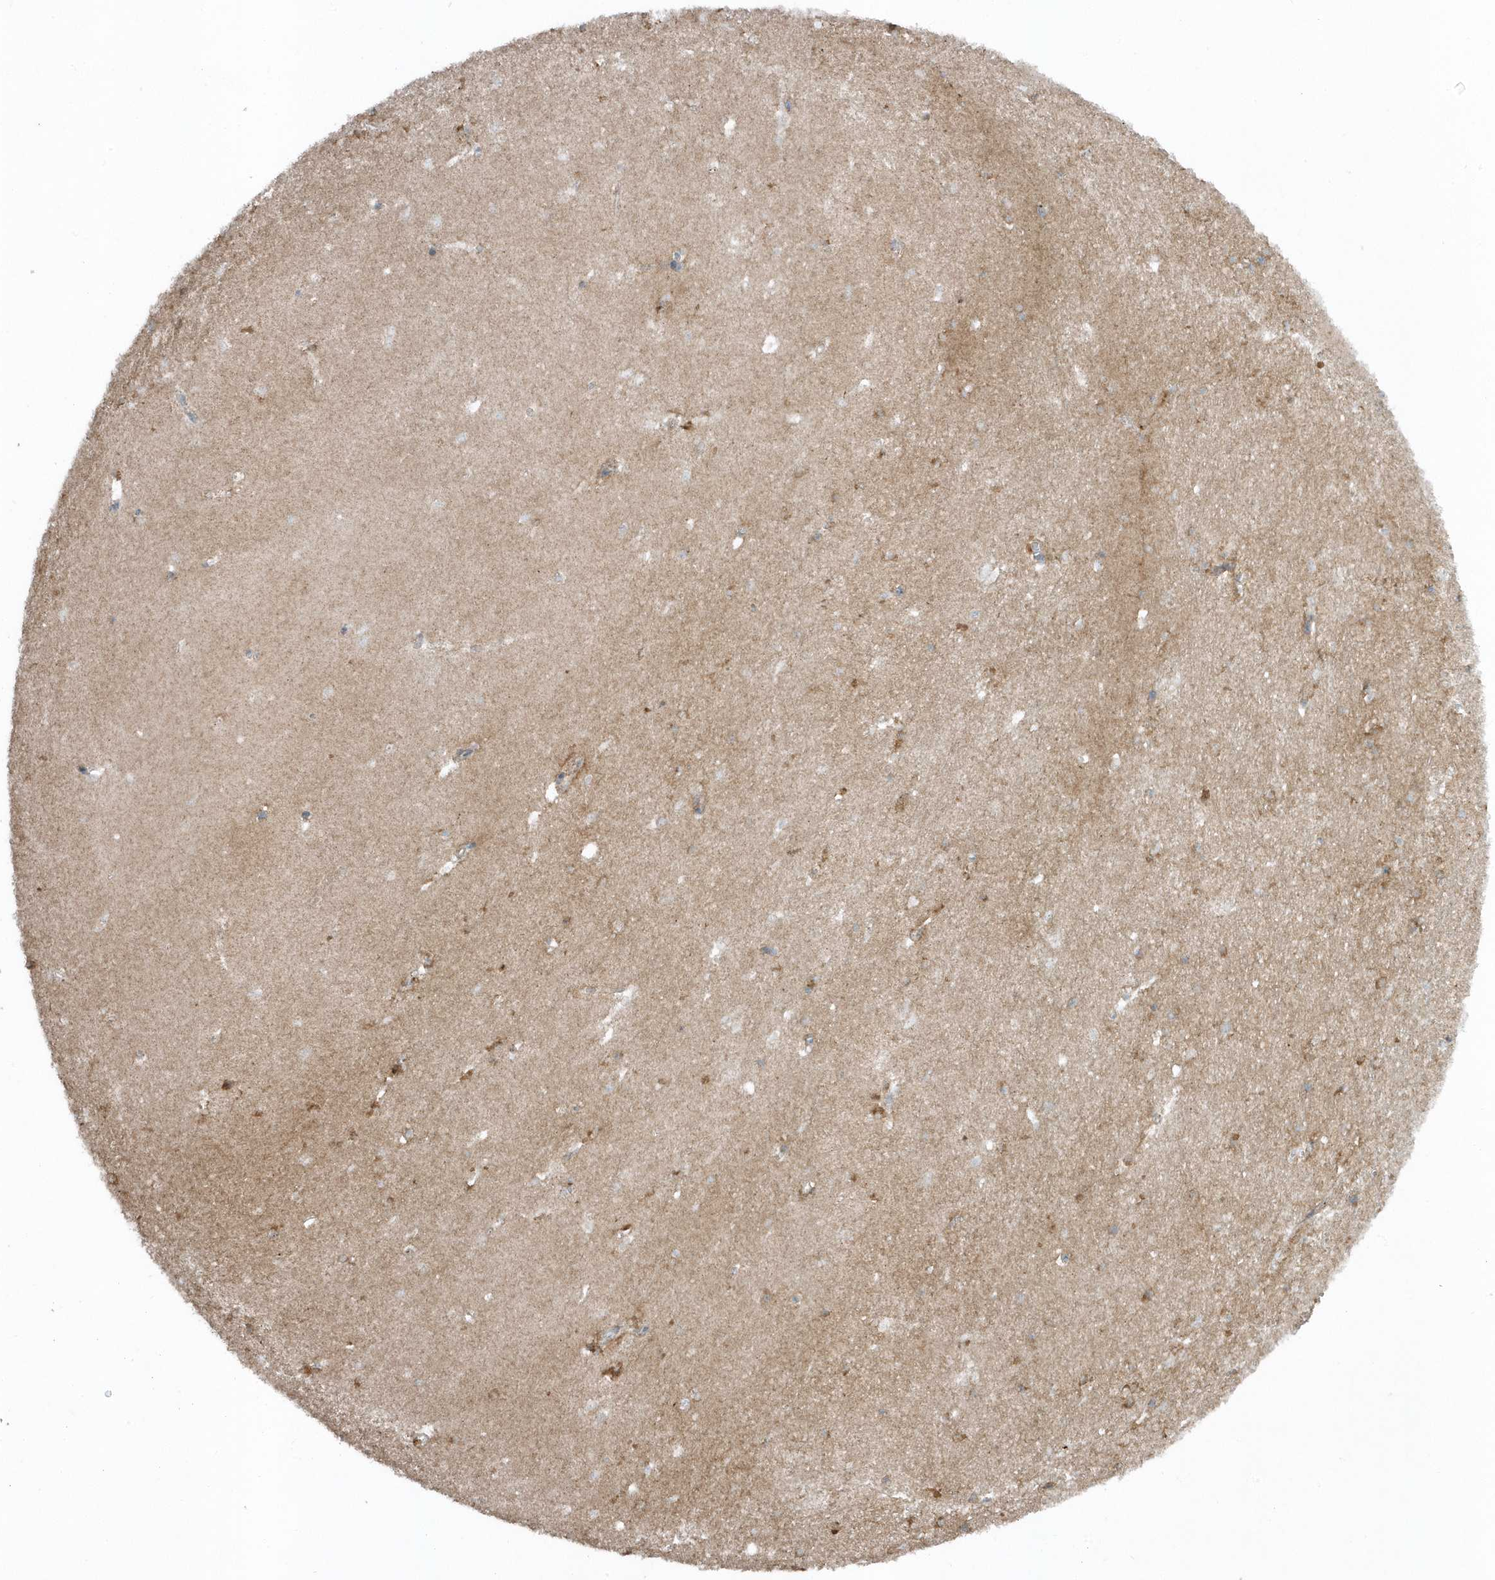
{"staining": {"intensity": "moderate", "quantity": "<25%", "location": "cytoplasmic/membranous"}, "tissue": "hippocampus", "cell_type": "Glial cells", "image_type": "normal", "snomed": [{"axis": "morphology", "description": "Normal tissue, NOS"}, {"axis": "topography", "description": "Hippocampus"}], "caption": "Immunohistochemistry of unremarkable human hippocampus shows low levels of moderate cytoplasmic/membranous positivity in about <25% of glial cells. (DAB (3,3'-diaminobenzidine) IHC, brown staining for protein, blue staining for nuclei).", "gene": "SLC38A2", "patient": {"sex": "female", "age": 64}}